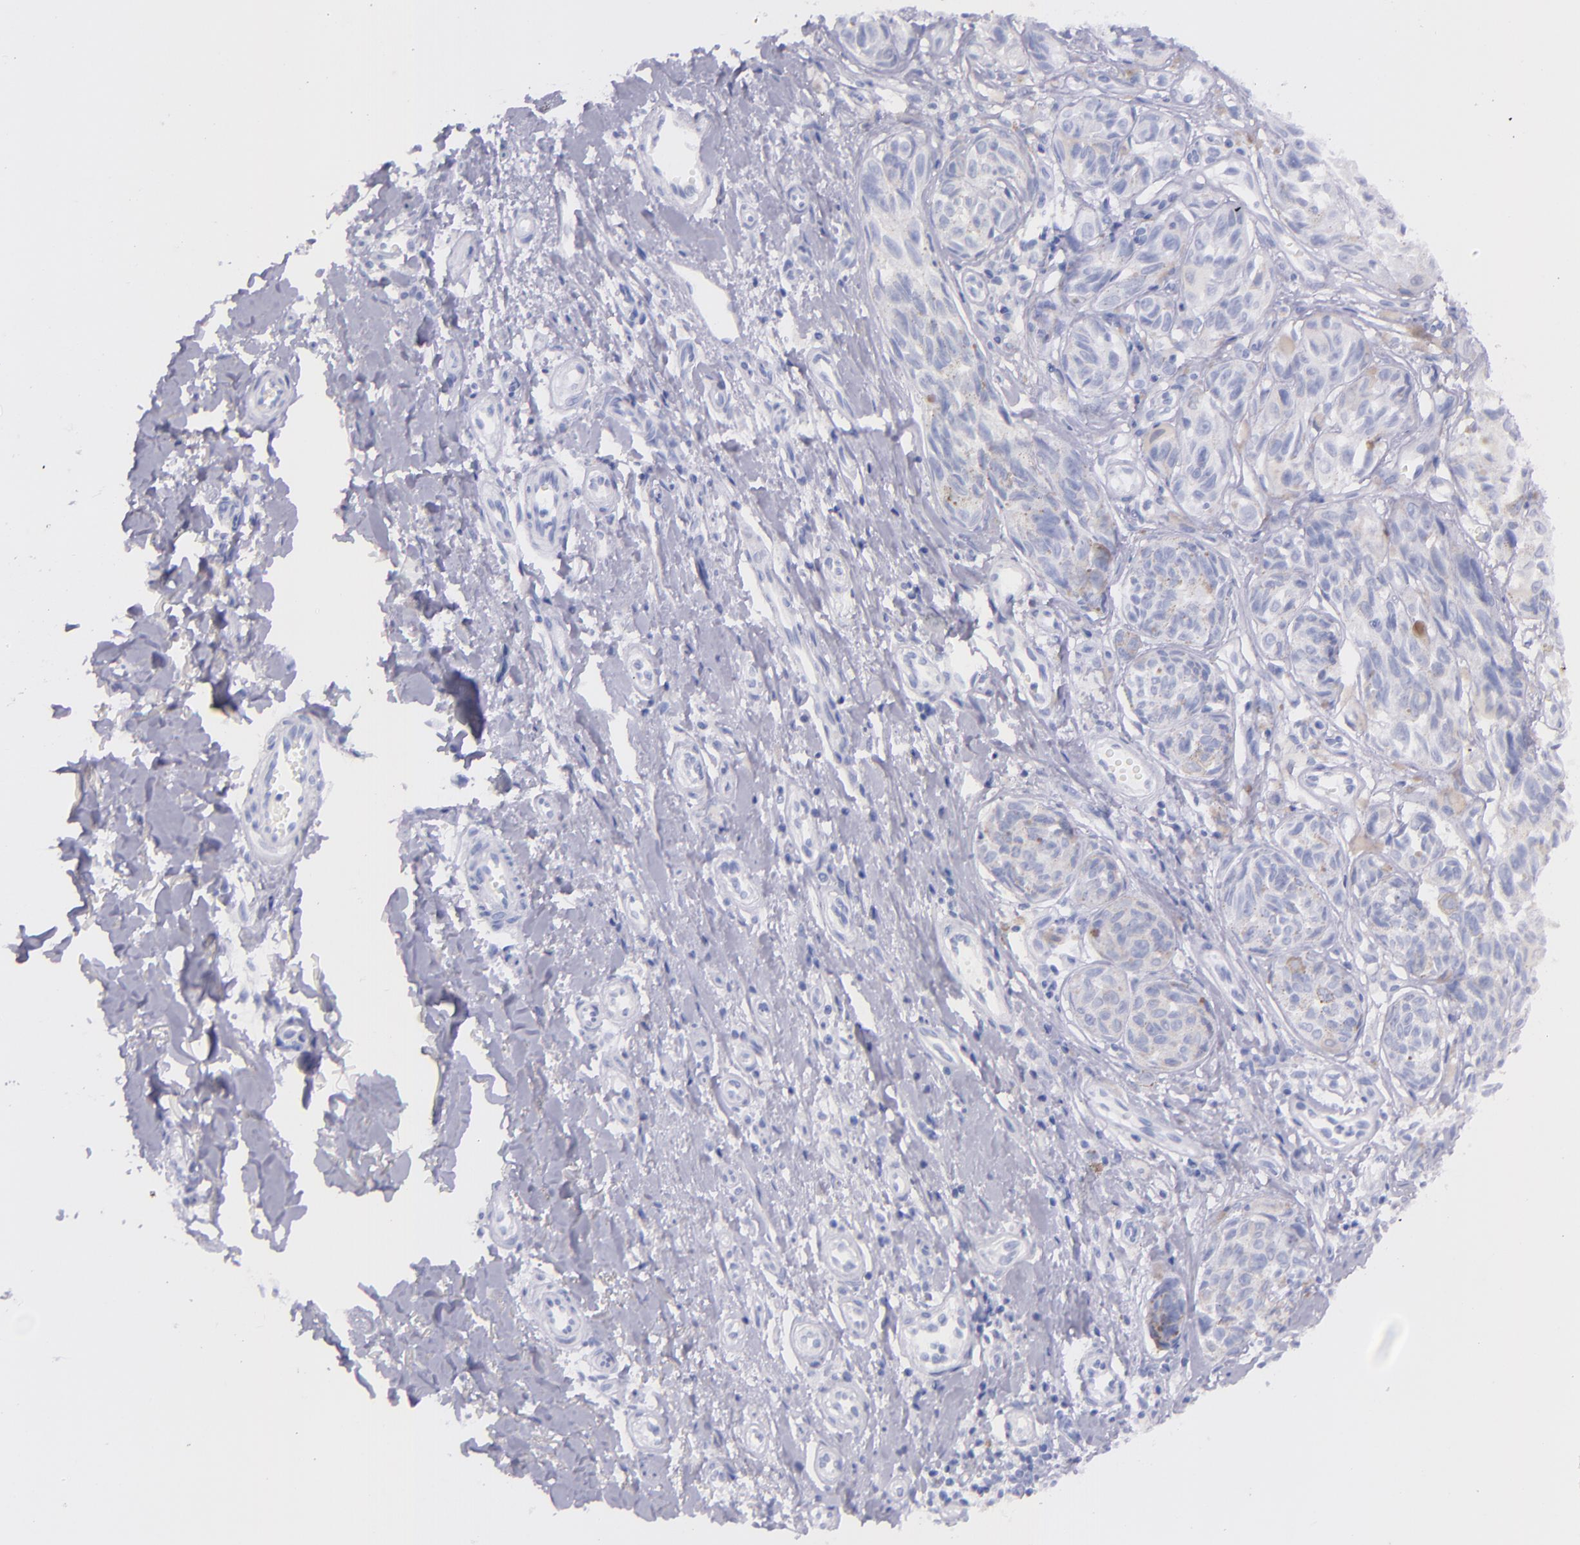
{"staining": {"intensity": "negative", "quantity": "none", "location": "none"}, "tissue": "melanoma", "cell_type": "Tumor cells", "image_type": "cancer", "snomed": [{"axis": "morphology", "description": "Malignant melanoma, NOS"}, {"axis": "topography", "description": "Skin"}], "caption": "Immunohistochemistry (IHC) of human malignant melanoma shows no expression in tumor cells.", "gene": "SFTPA2", "patient": {"sex": "male", "age": 67}}